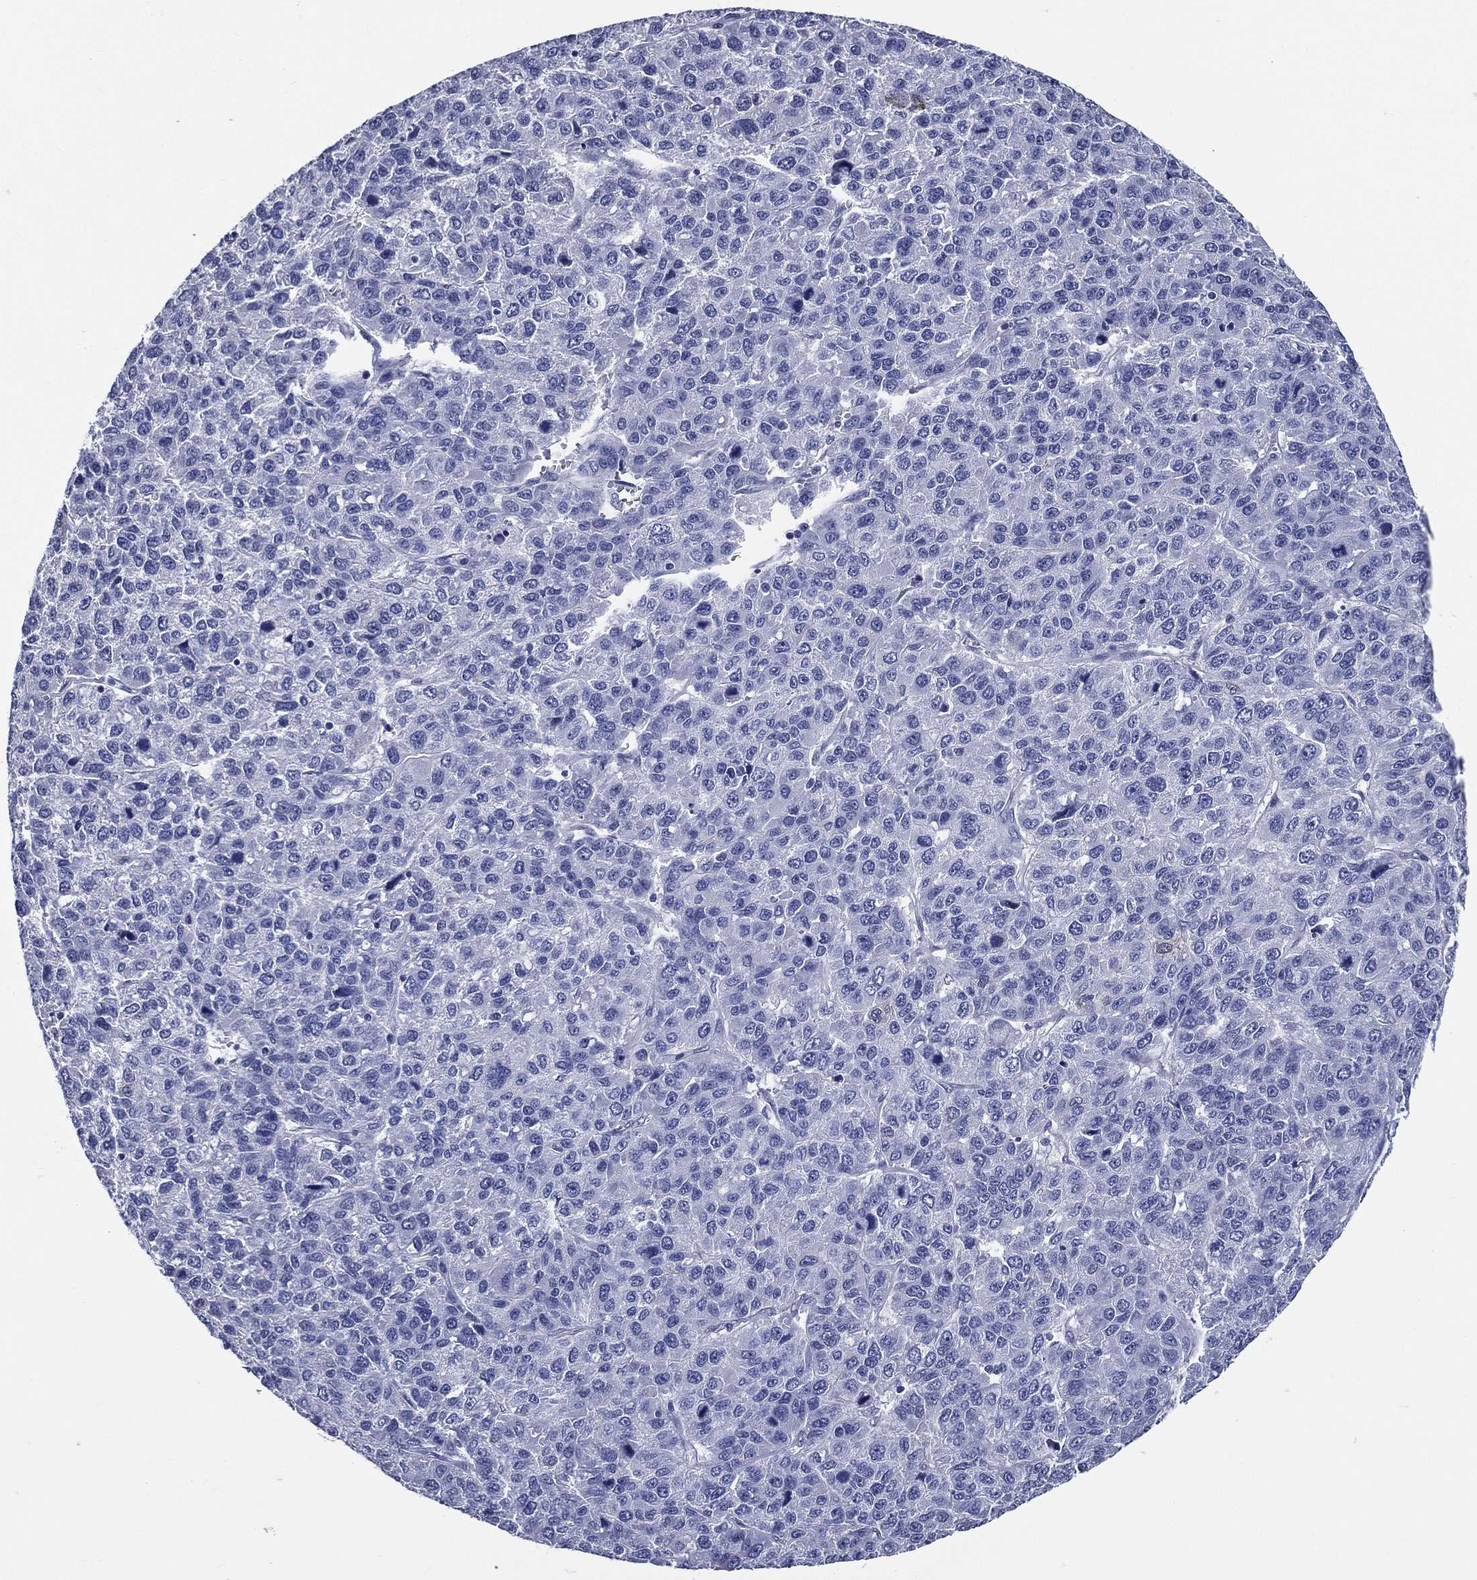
{"staining": {"intensity": "negative", "quantity": "none", "location": "none"}, "tissue": "liver cancer", "cell_type": "Tumor cells", "image_type": "cancer", "snomed": [{"axis": "morphology", "description": "Carcinoma, Hepatocellular, NOS"}, {"axis": "topography", "description": "Liver"}], "caption": "The histopathology image shows no staining of tumor cells in liver hepatocellular carcinoma.", "gene": "DPYS", "patient": {"sex": "male", "age": 69}}